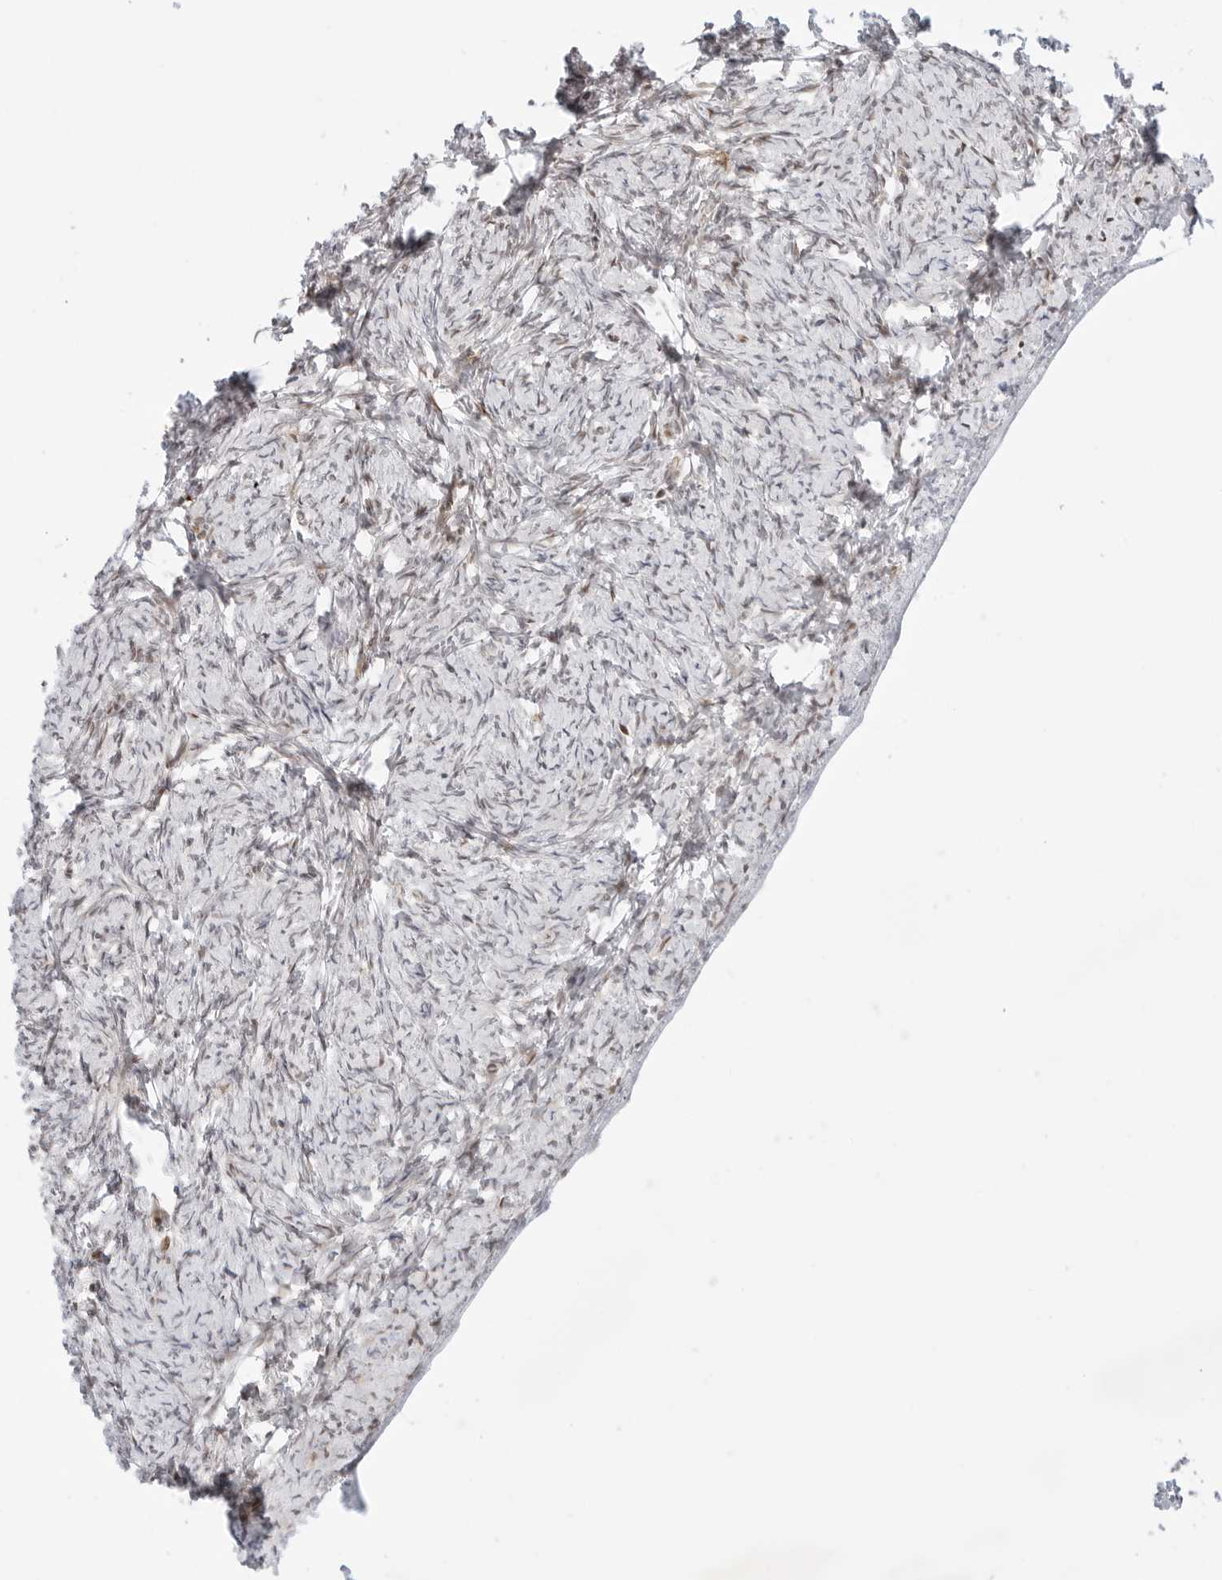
{"staining": {"intensity": "negative", "quantity": "none", "location": "none"}, "tissue": "ovary", "cell_type": "Ovarian stroma cells", "image_type": "normal", "snomed": [{"axis": "morphology", "description": "Normal tissue, NOS"}, {"axis": "topography", "description": "Ovary"}], "caption": "Image shows no significant protein staining in ovarian stroma cells of benign ovary.", "gene": "ZNF613", "patient": {"sex": "female", "age": 34}}